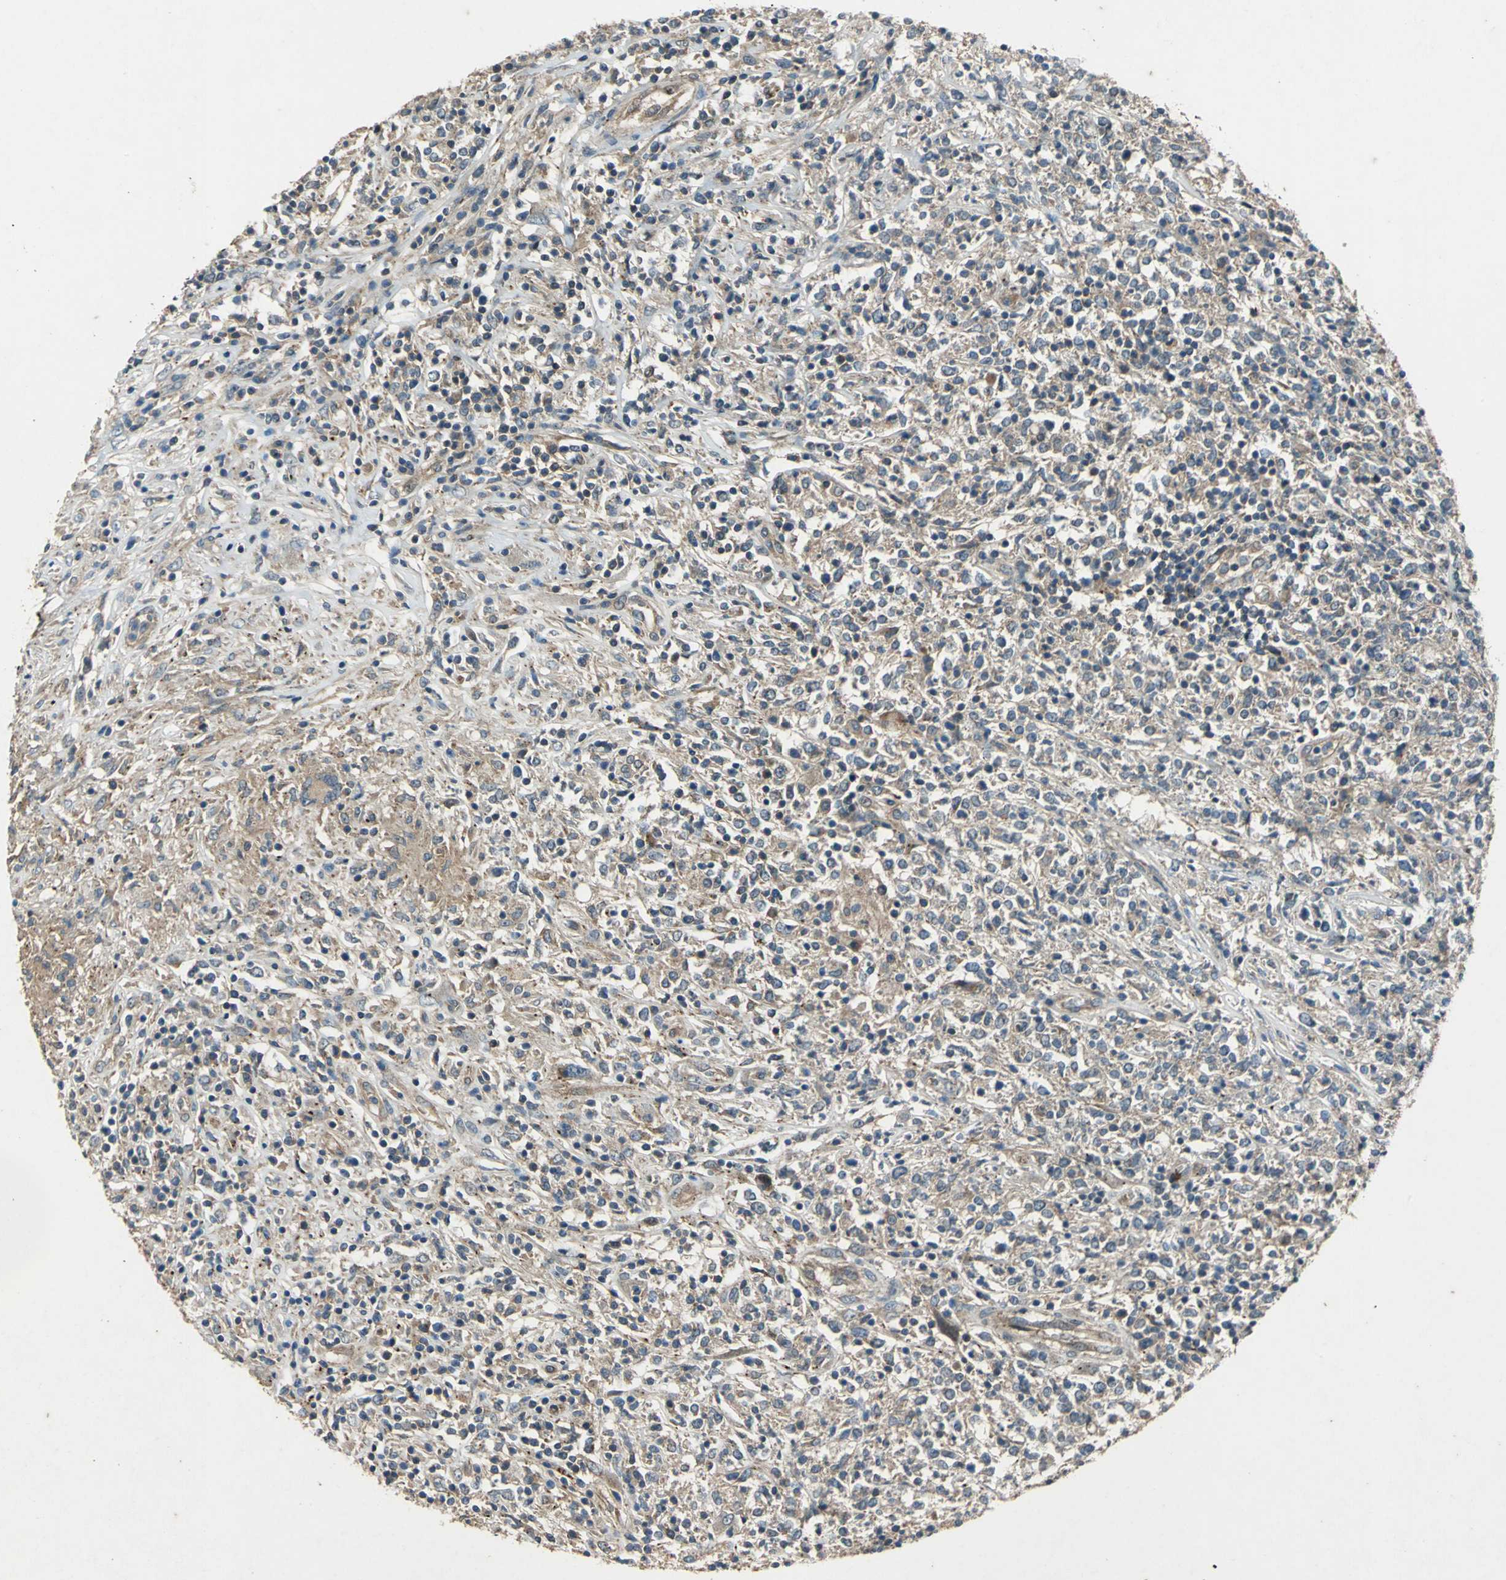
{"staining": {"intensity": "weak", "quantity": ">75%", "location": "cytoplasmic/membranous"}, "tissue": "lymphoma", "cell_type": "Tumor cells", "image_type": "cancer", "snomed": [{"axis": "morphology", "description": "Malignant lymphoma, non-Hodgkin's type, High grade"}, {"axis": "topography", "description": "Lymph node"}], "caption": "High-grade malignant lymphoma, non-Hodgkin's type stained with DAB immunohistochemistry exhibits low levels of weak cytoplasmic/membranous expression in about >75% of tumor cells.", "gene": "EMCN", "patient": {"sex": "female", "age": 84}}